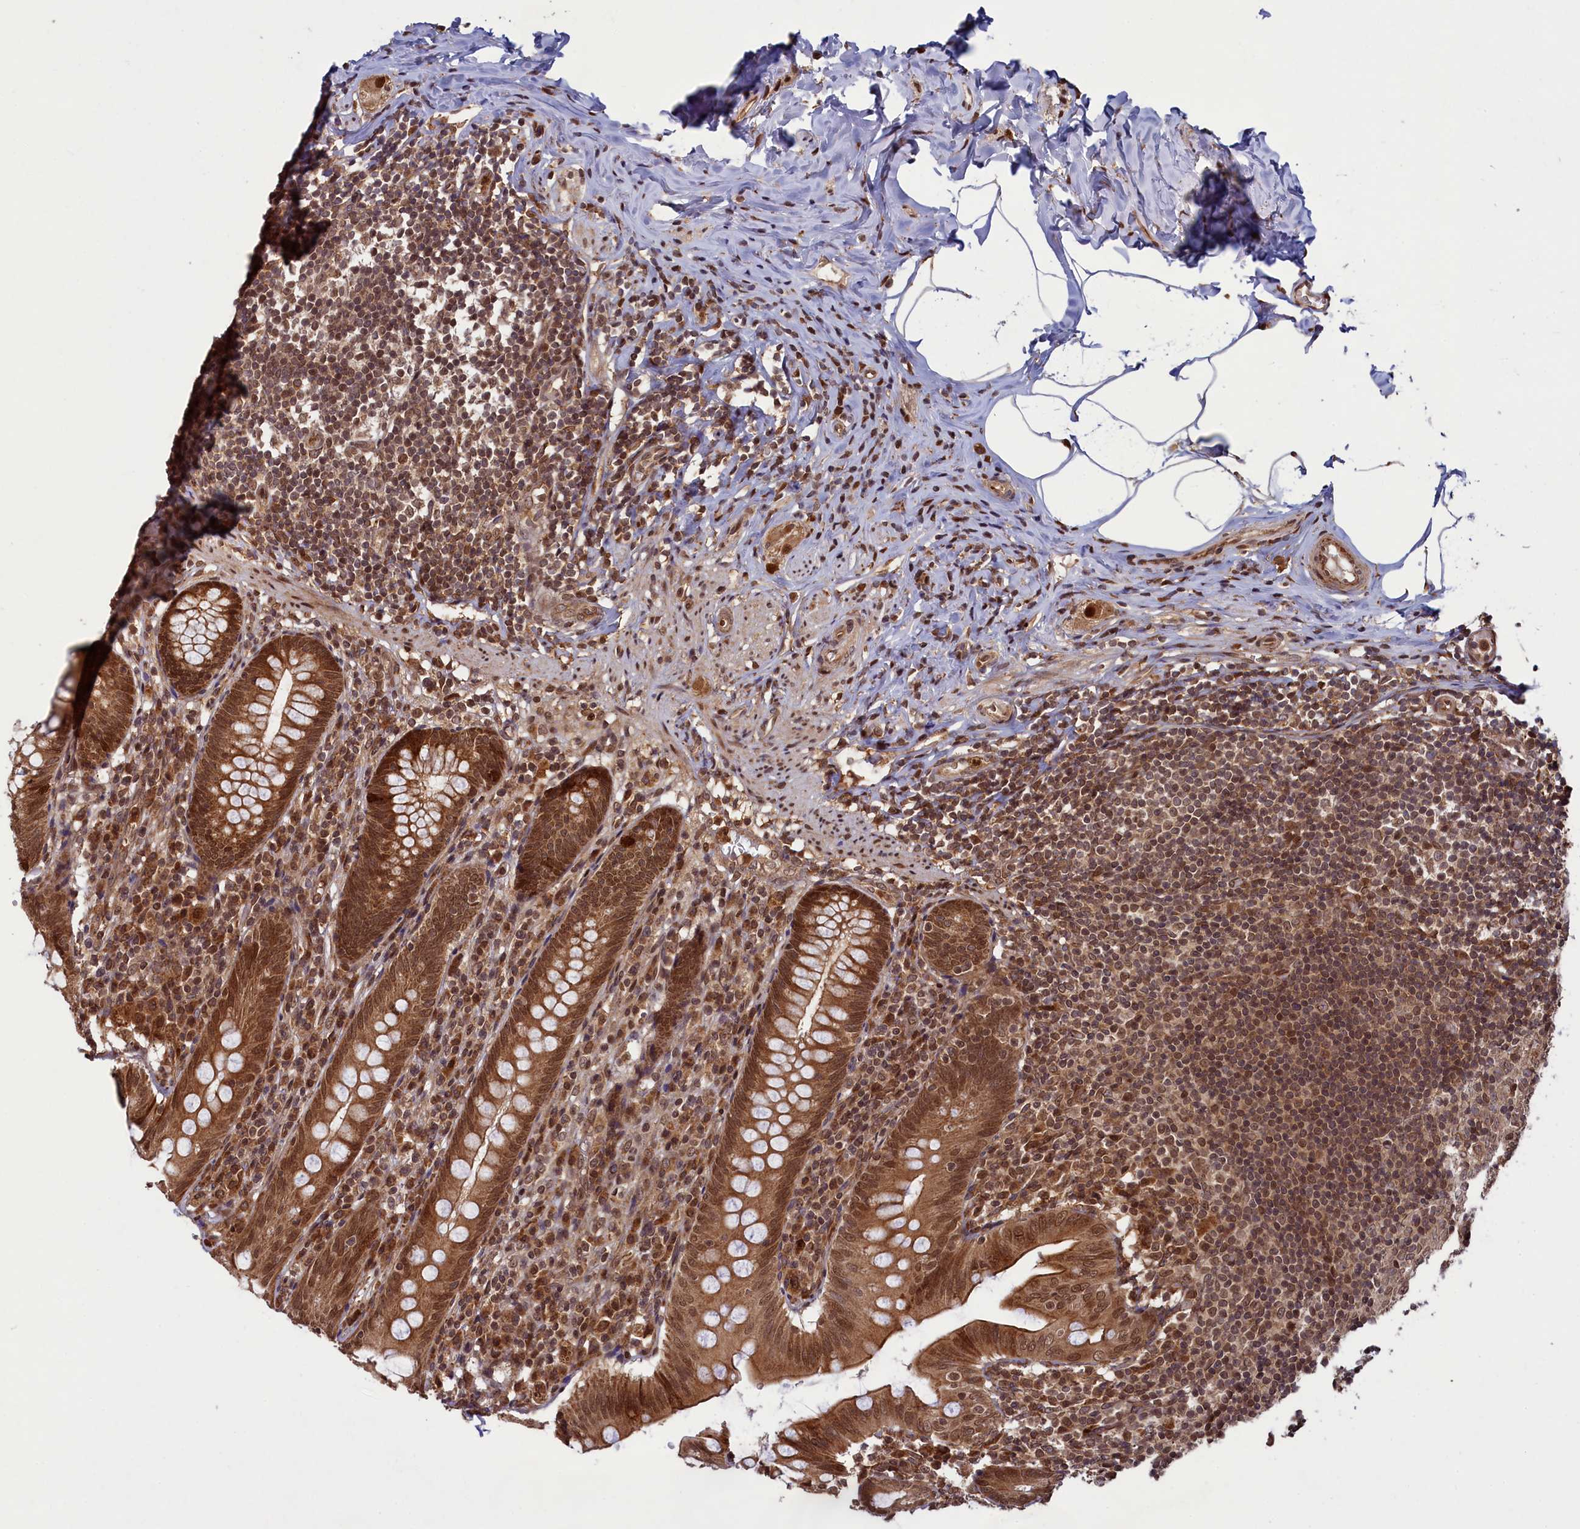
{"staining": {"intensity": "strong", "quantity": ">75%", "location": "cytoplasmic/membranous,nuclear"}, "tissue": "appendix", "cell_type": "Glandular cells", "image_type": "normal", "snomed": [{"axis": "morphology", "description": "Normal tissue, NOS"}, {"axis": "topography", "description": "Appendix"}], "caption": "Strong cytoplasmic/membranous,nuclear protein expression is appreciated in about >75% of glandular cells in appendix. The staining was performed using DAB (3,3'-diaminobenzidine) to visualize the protein expression in brown, while the nuclei were stained in blue with hematoxylin (Magnification: 20x).", "gene": "NAE1", "patient": {"sex": "male", "age": 55}}